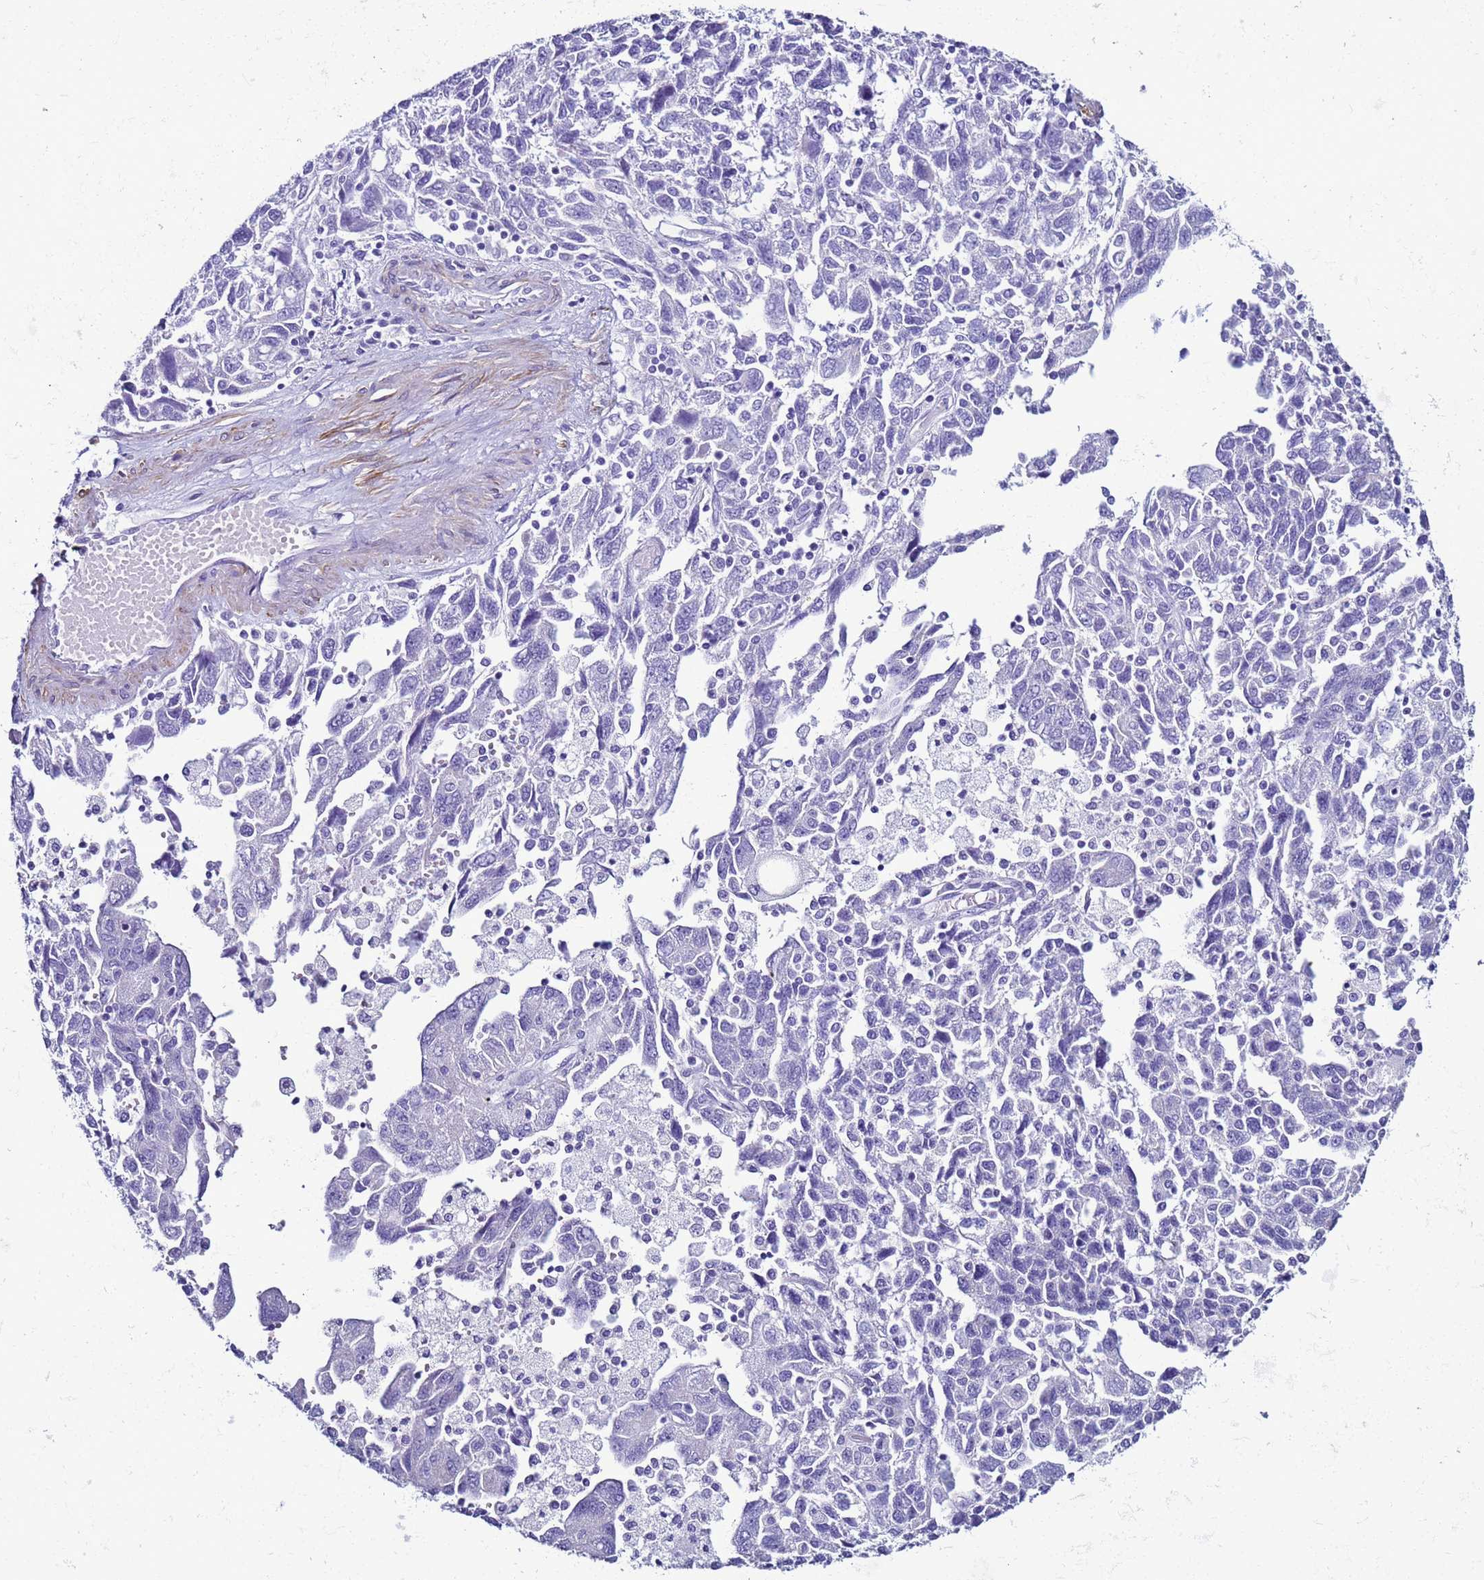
{"staining": {"intensity": "negative", "quantity": "none", "location": "none"}, "tissue": "ovarian cancer", "cell_type": "Tumor cells", "image_type": "cancer", "snomed": [{"axis": "morphology", "description": "Carcinoma, NOS"}, {"axis": "morphology", "description": "Cystadenocarcinoma, serous, NOS"}, {"axis": "topography", "description": "Ovary"}], "caption": "There is no significant staining in tumor cells of serous cystadenocarcinoma (ovarian).", "gene": "LCMT1", "patient": {"sex": "female", "age": 69}}